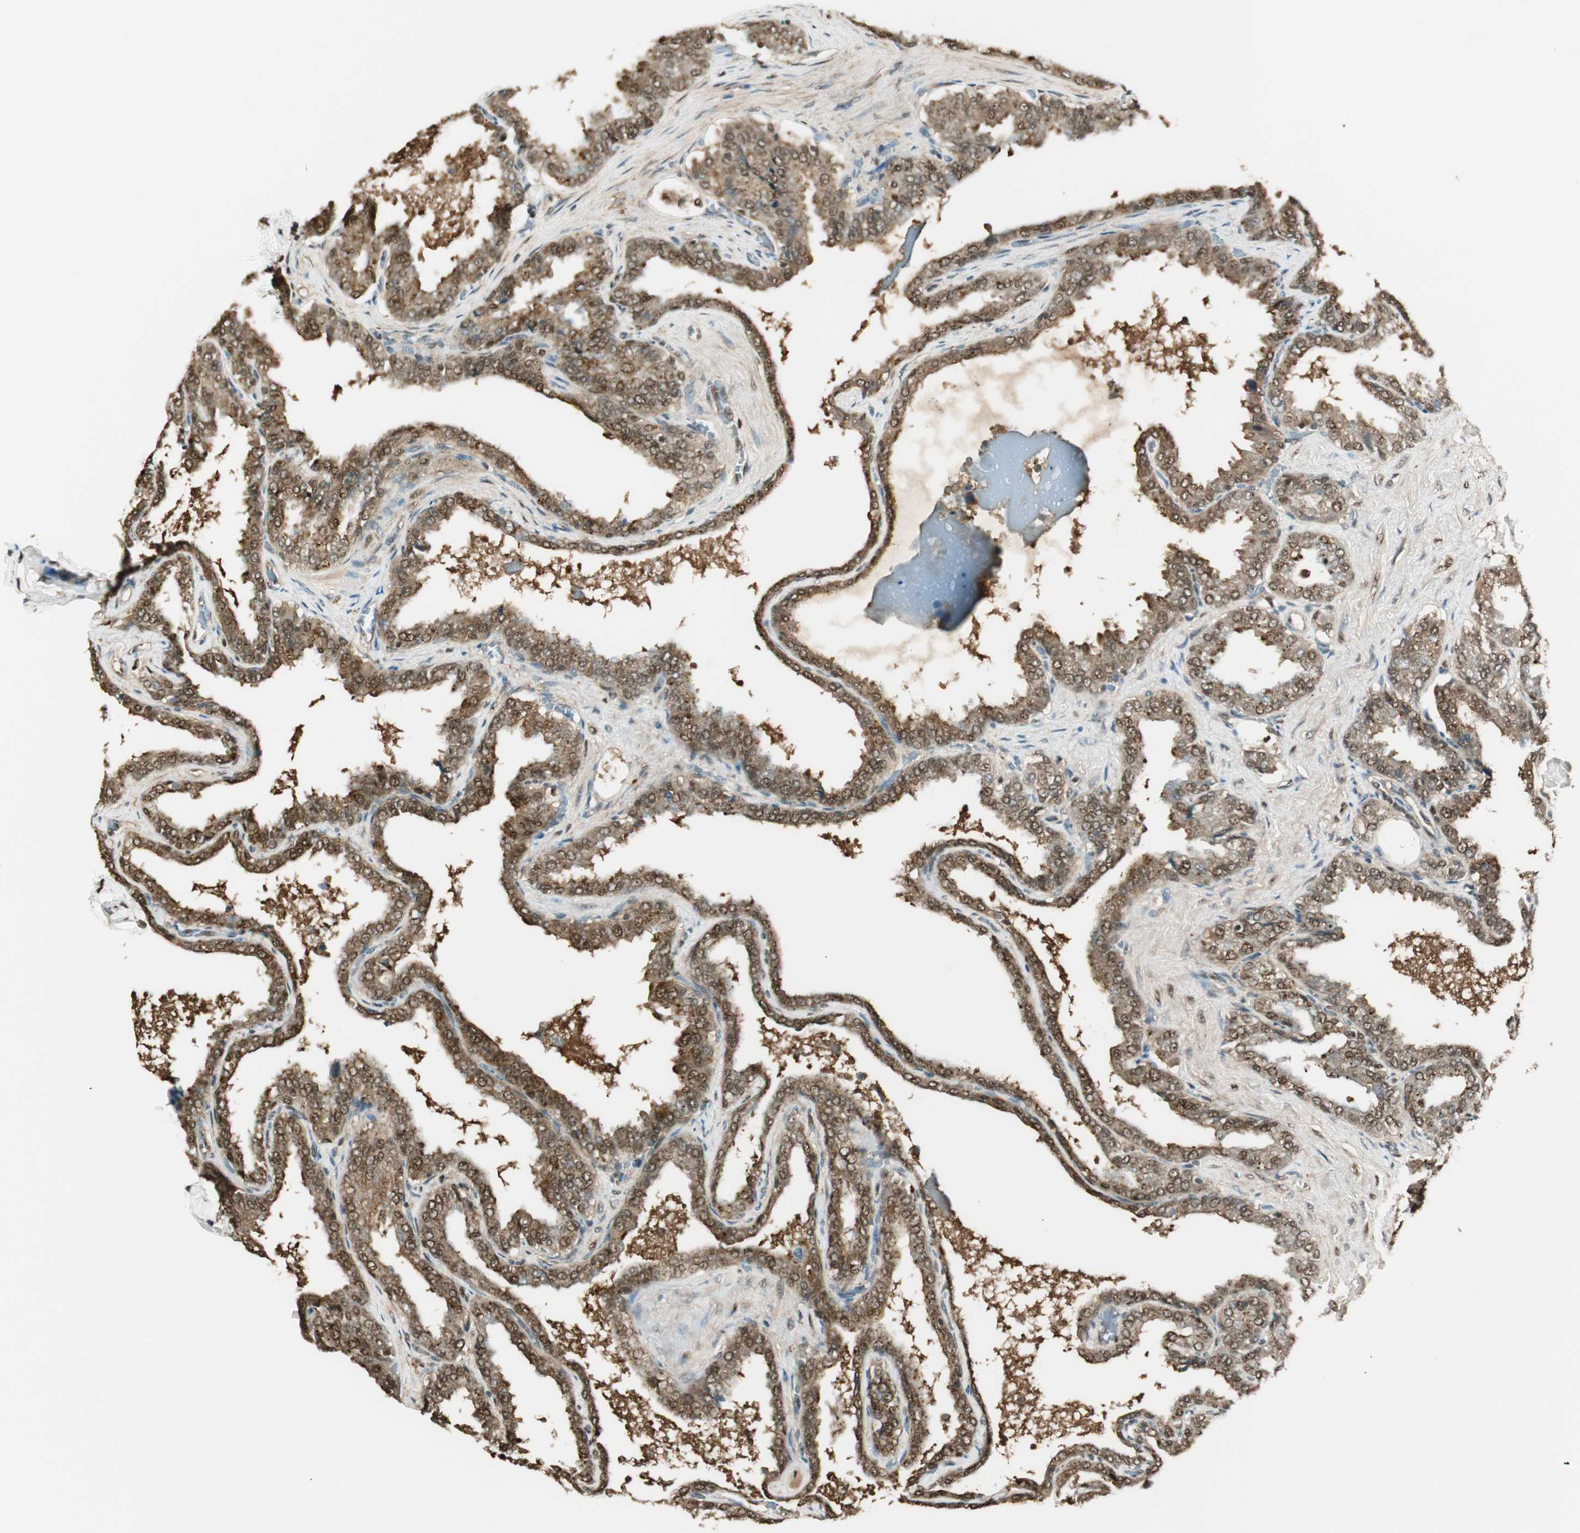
{"staining": {"intensity": "strong", "quantity": ">75%", "location": "cytoplasmic/membranous,nuclear"}, "tissue": "seminal vesicle", "cell_type": "Glandular cells", "image_type": "normal", "snomed": [{"axis": "morphology", "description": "Normal tissue, NOS"}, {"axis": "topography", "description": "Seminal veicle"}], "caption": "Benign seminal vesicle demonstrates strong cytoplasmic/membranous,nuclear staining in approximately >75% of glandular cells The protein is shown in brown color, while the nuclei are stained blue..", "gene": "ENSG00000268870", "patient": {"sex": "male", "age": 46}}